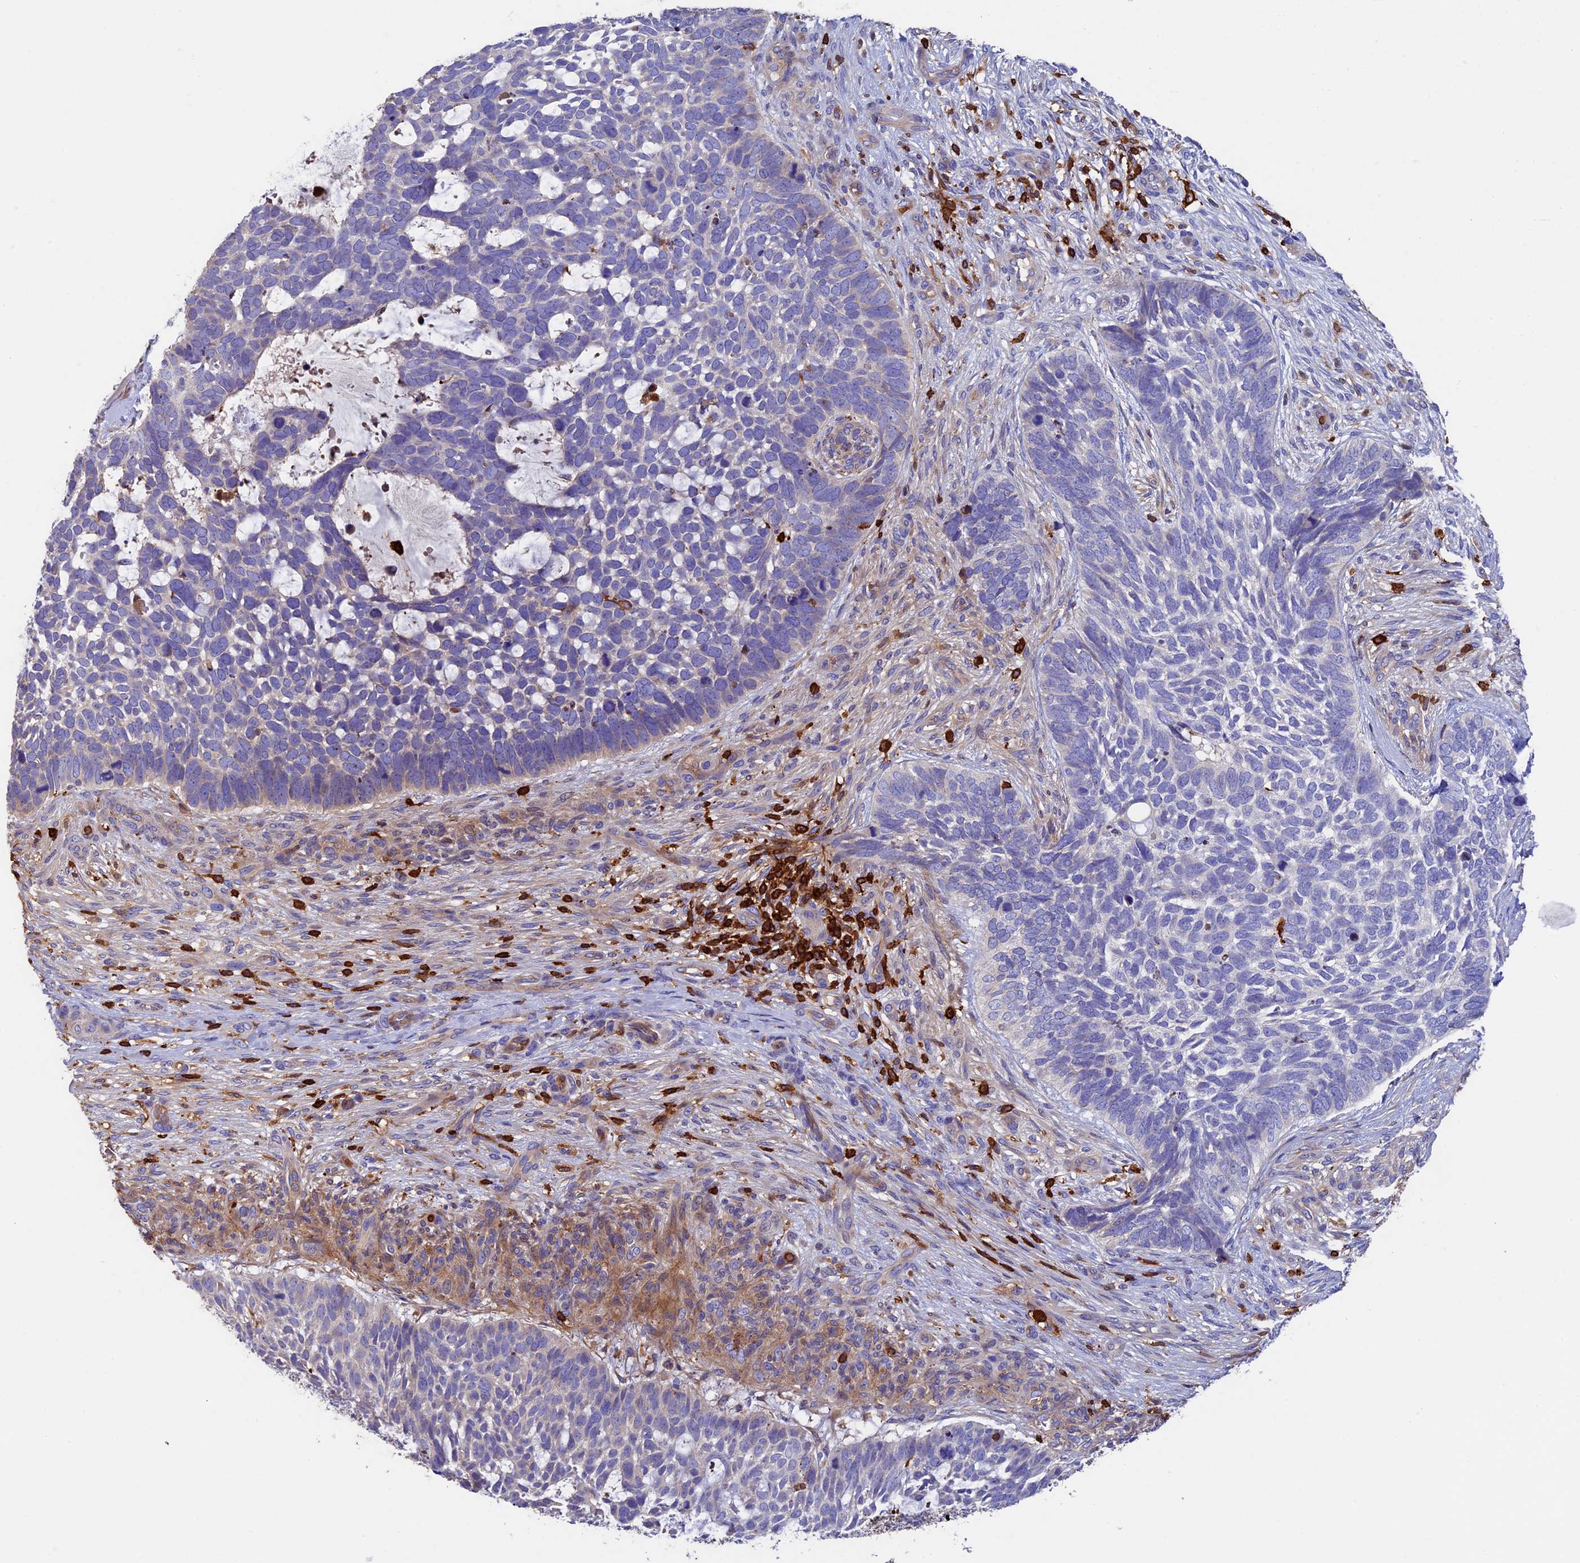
{"staining": {"intensity": "negative", "quantity": "none", "location": "none"}, "tissue": "skin cancer", "cell_type": "Tumor cells", "image_type": "cancer", "snomed": [{"axis": "morphology", "description": "Basal cell carcinoma"}, {"axis": "topography", "description": "Skin"}], "caption": "Immunohistochemistry (IHC) photomicrograph of neoplastic tissue: skin cancer stained with DAB (3,3'-diaminobenzidine) exhibits no significant protein positivity in tumor cells.", "gene": "ADAT1", "patient": {"sex": "male", "age": 88}}